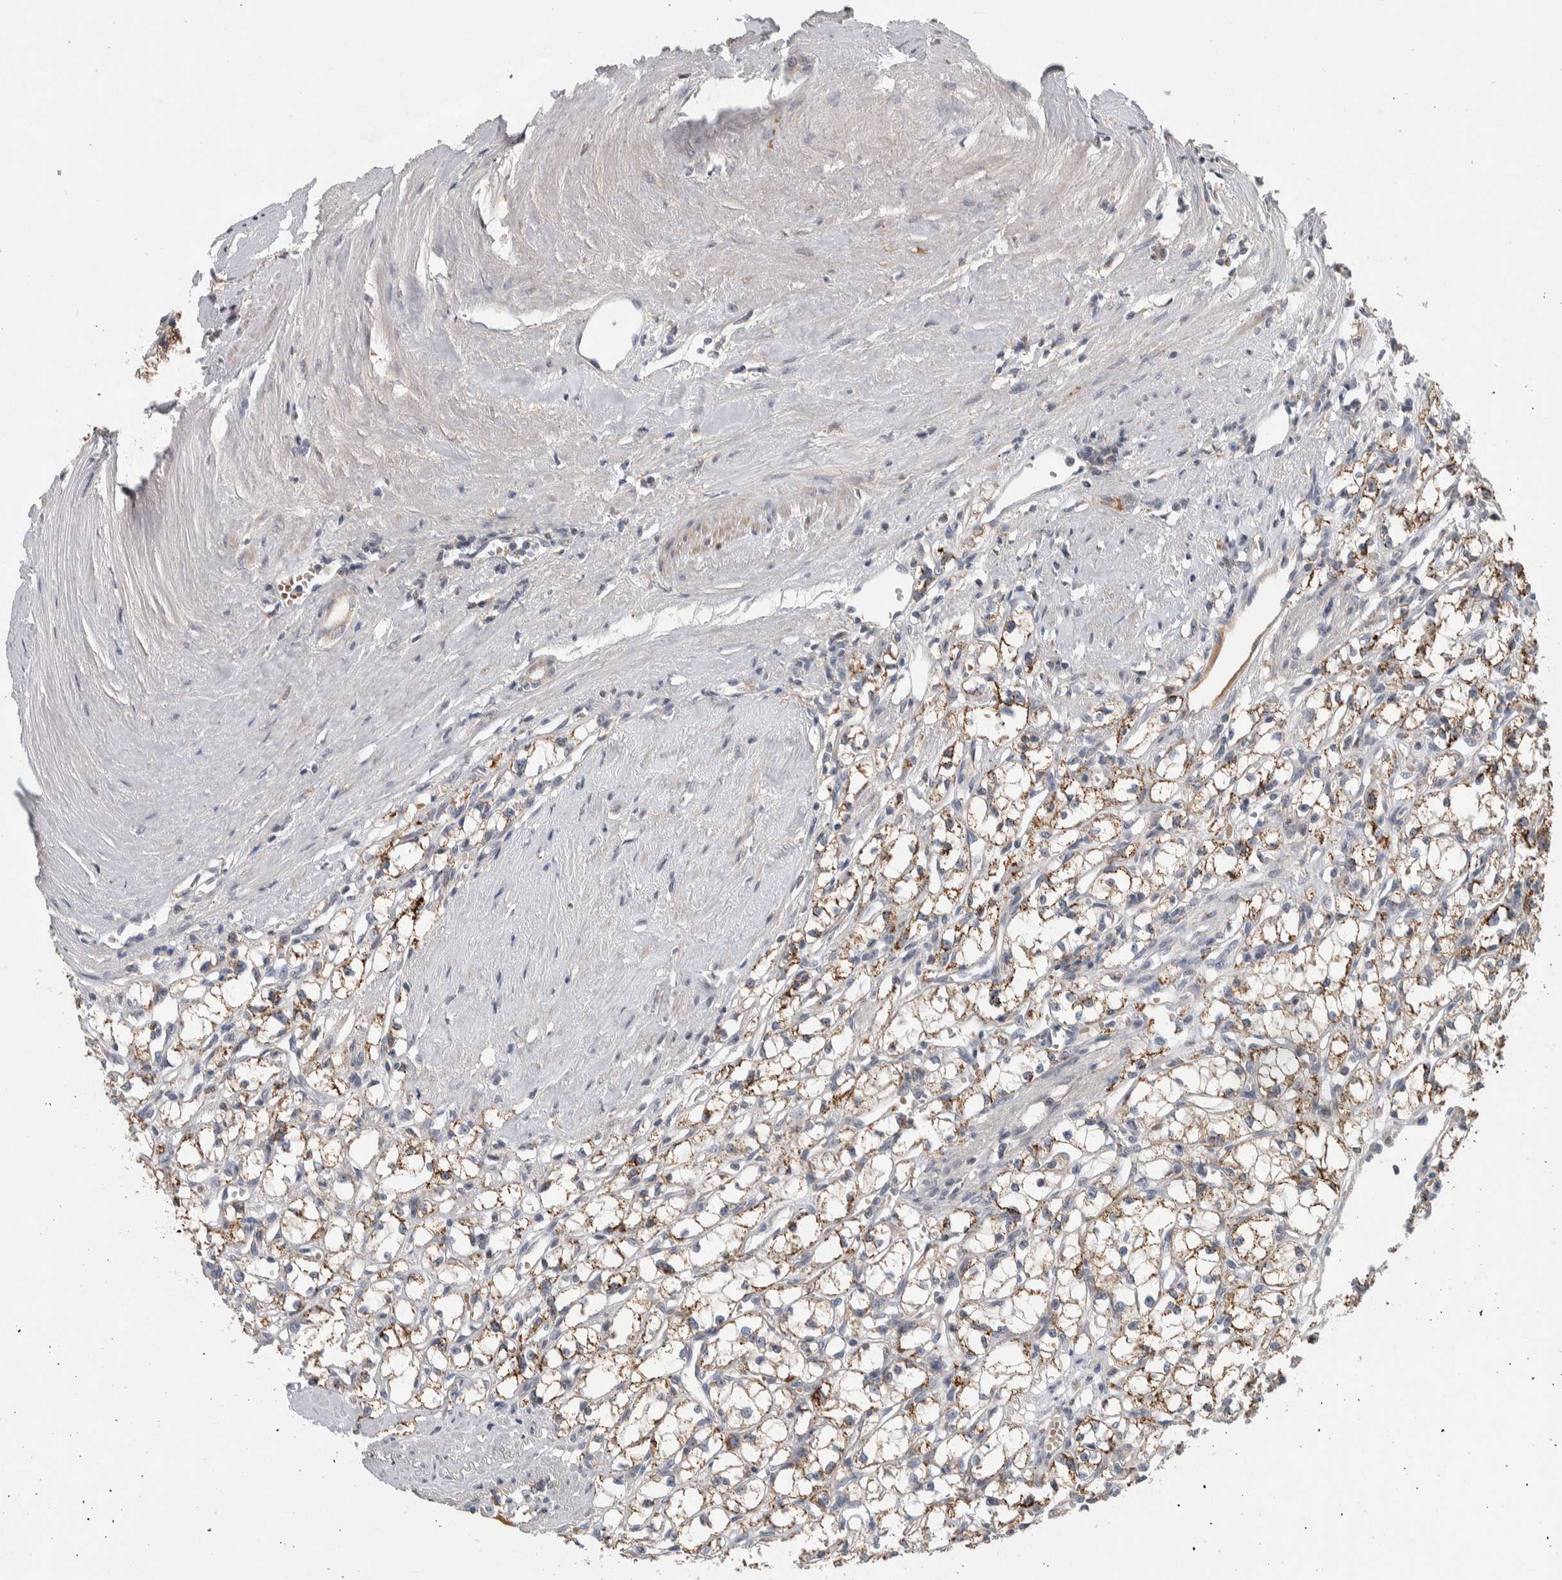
{"staining": {"intensity": "moderate", "quantity": "25%-75%", "location": "cytoplasmic/membranous"}, "tissue": "renal cancer", "cell_type": "Tumor cells", "image_type": "cancer", "snomed": [{"axis": "morphology", "description": "Adenocarcinoma, NOS"}, {"axis": "topography", "description": "Kidney"}], "caption": "Tumor cells reveal moderate cytoplasmic/membranous staining in about 25%-75% of cells in renal adenocarcinoma.", "gene": "CHRM3", "patient": {"sex": "male", "age": 56}}